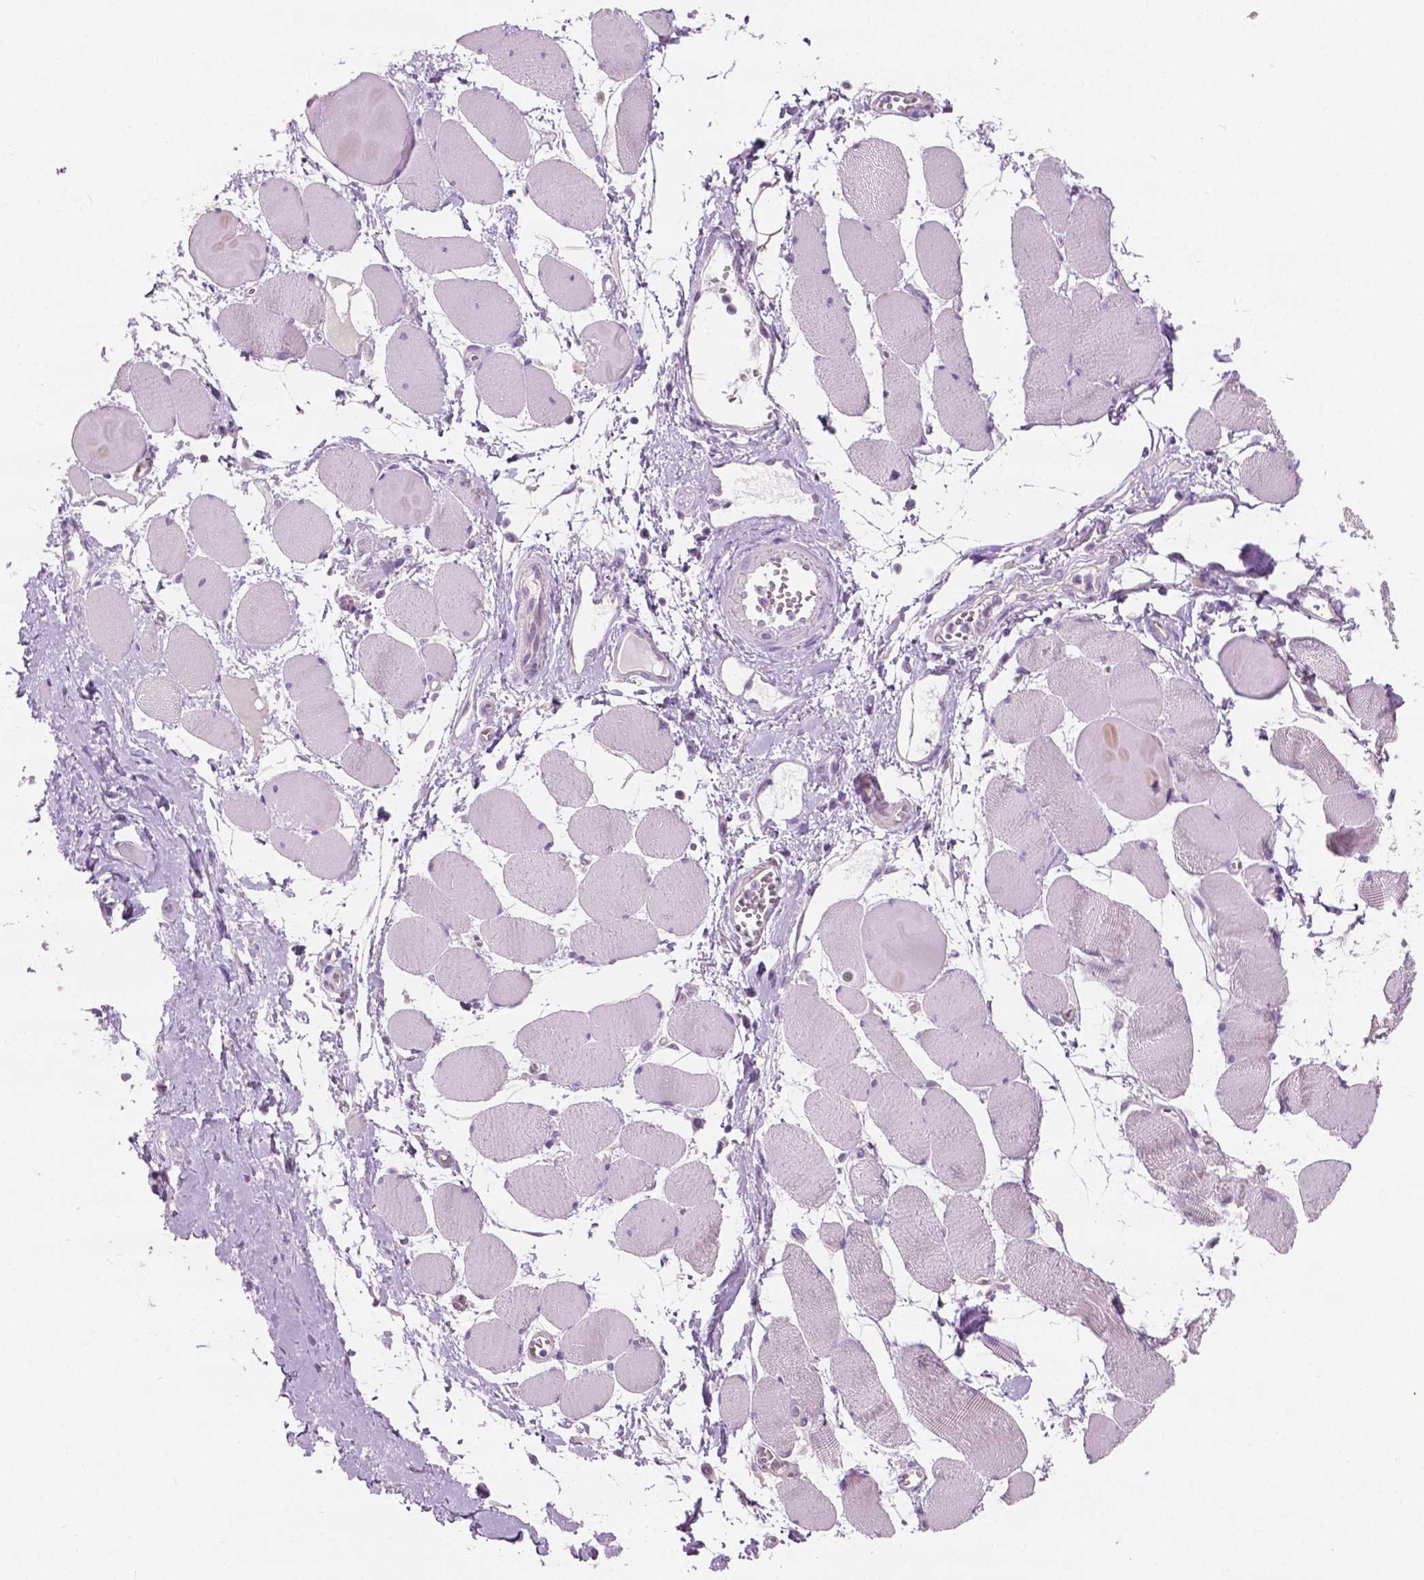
{"staining": {"intensity": "negative", "quantity": "none", "location": "none"}, "tissue": "skeletal muscle", "cell_type": "Myocytes", "image_type": "normal", "snomed": [{"axis": "morphology", "description": "Normal tissue, NOS"}, {"axis": "topography", "description": "Skeletal muscle"}], "caption": "Micrograph shows no protein positivity in myocytes of unremarkable skeletal muscle. The staining was performed using DAB (3,3'-diaminobenzidine) to visualize the protein expression in brown, while the nuclei were stained in blue with hematoxylin (Magnification: 20x).", "gene": "TKFC", "patient": {"sex": "female", "age": 75}}